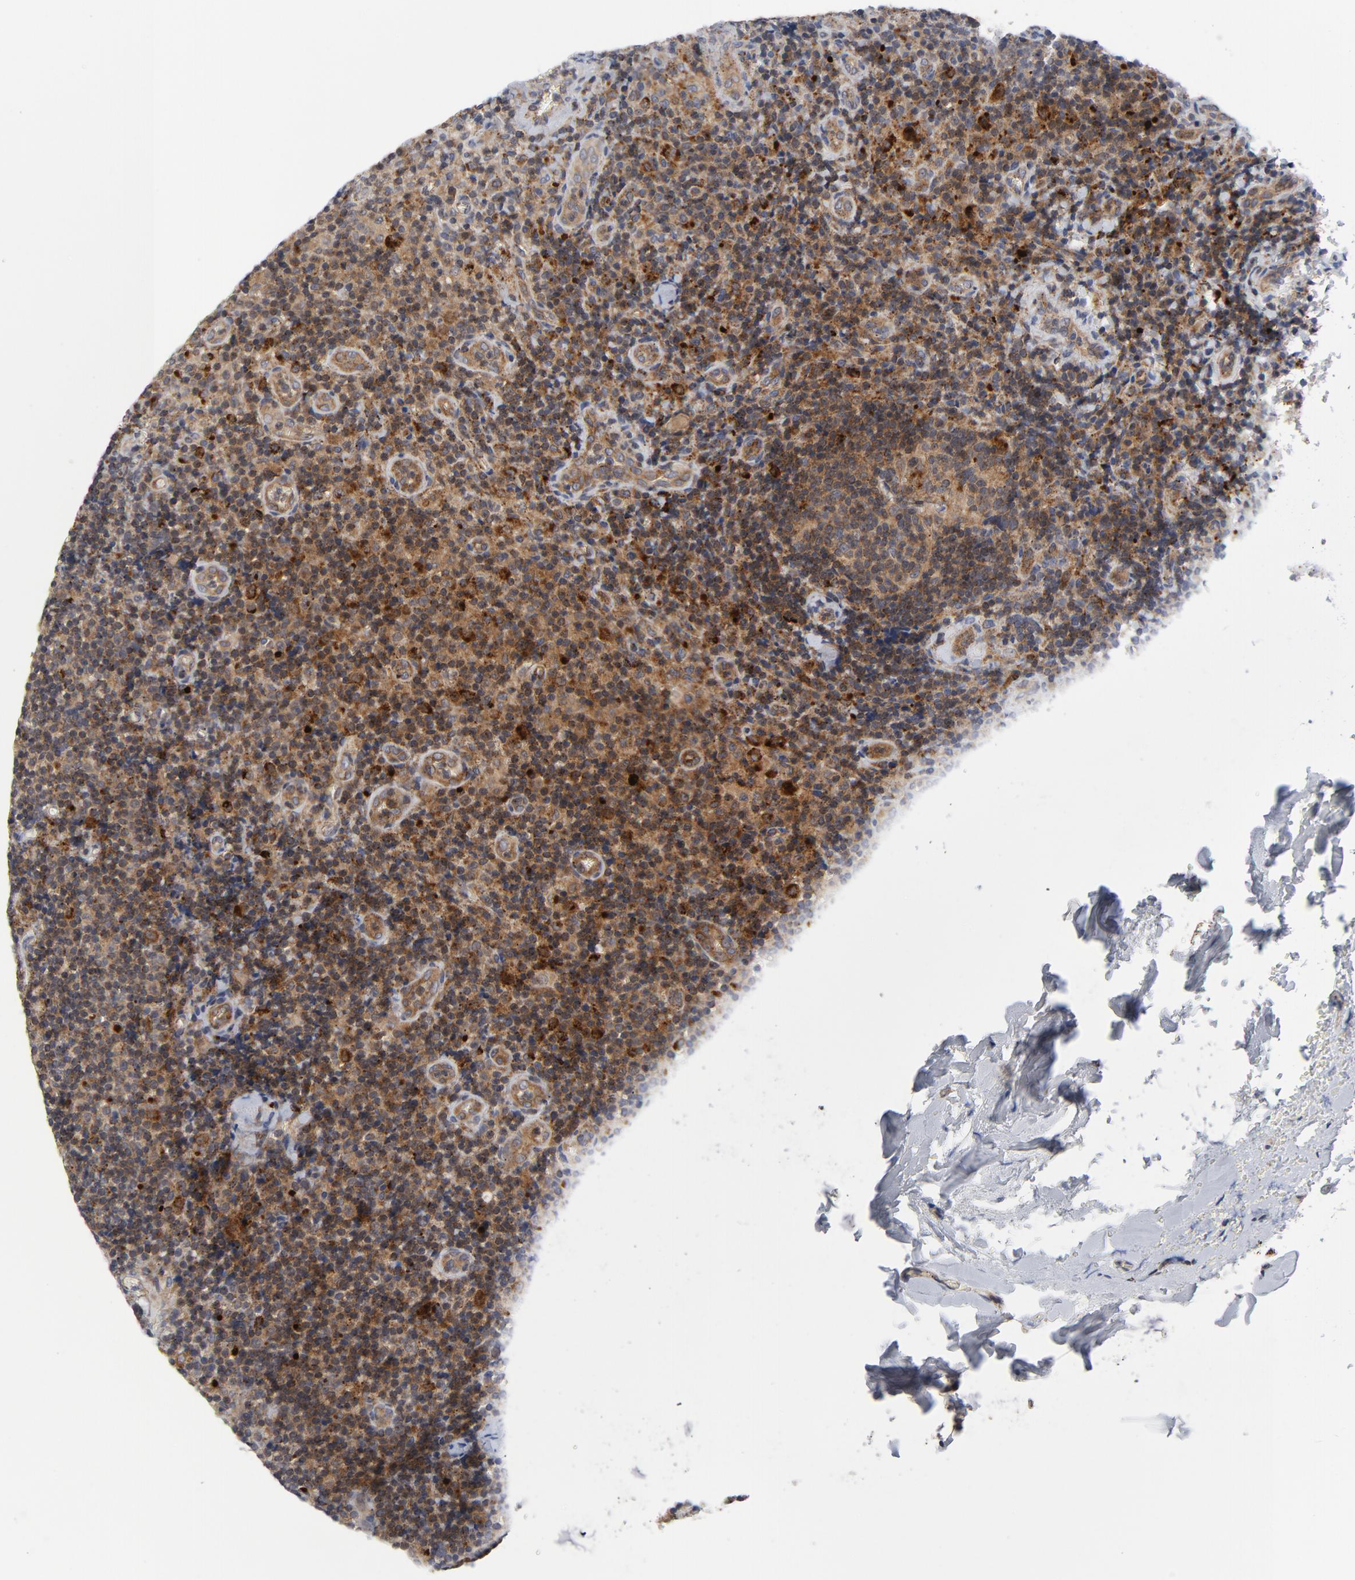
{"staining": {"intensity": "moderate", "quantity": ">75%", "location": "cytoplasmic/membranous"}, "tissue": "lymph node", "cell_type": "Germinal center cells", "image_type": "normal", "snomed": [{"axis": "morphology", "description": "Normal tissue, NOS"}, {"axis": "morphology", "description": "Inflammation, NOS"}, {"axis": "topography", "description": "Lymph node"}], "caption": "This is a photomicrograph of immunohistochemistry (IHC) staining of benign lymph node, which shows moderate expression in the cytoplasmic/membranous of germinal center cells.", "gene": "AKT2", "patient": {"sex": "male", "age": 46}}